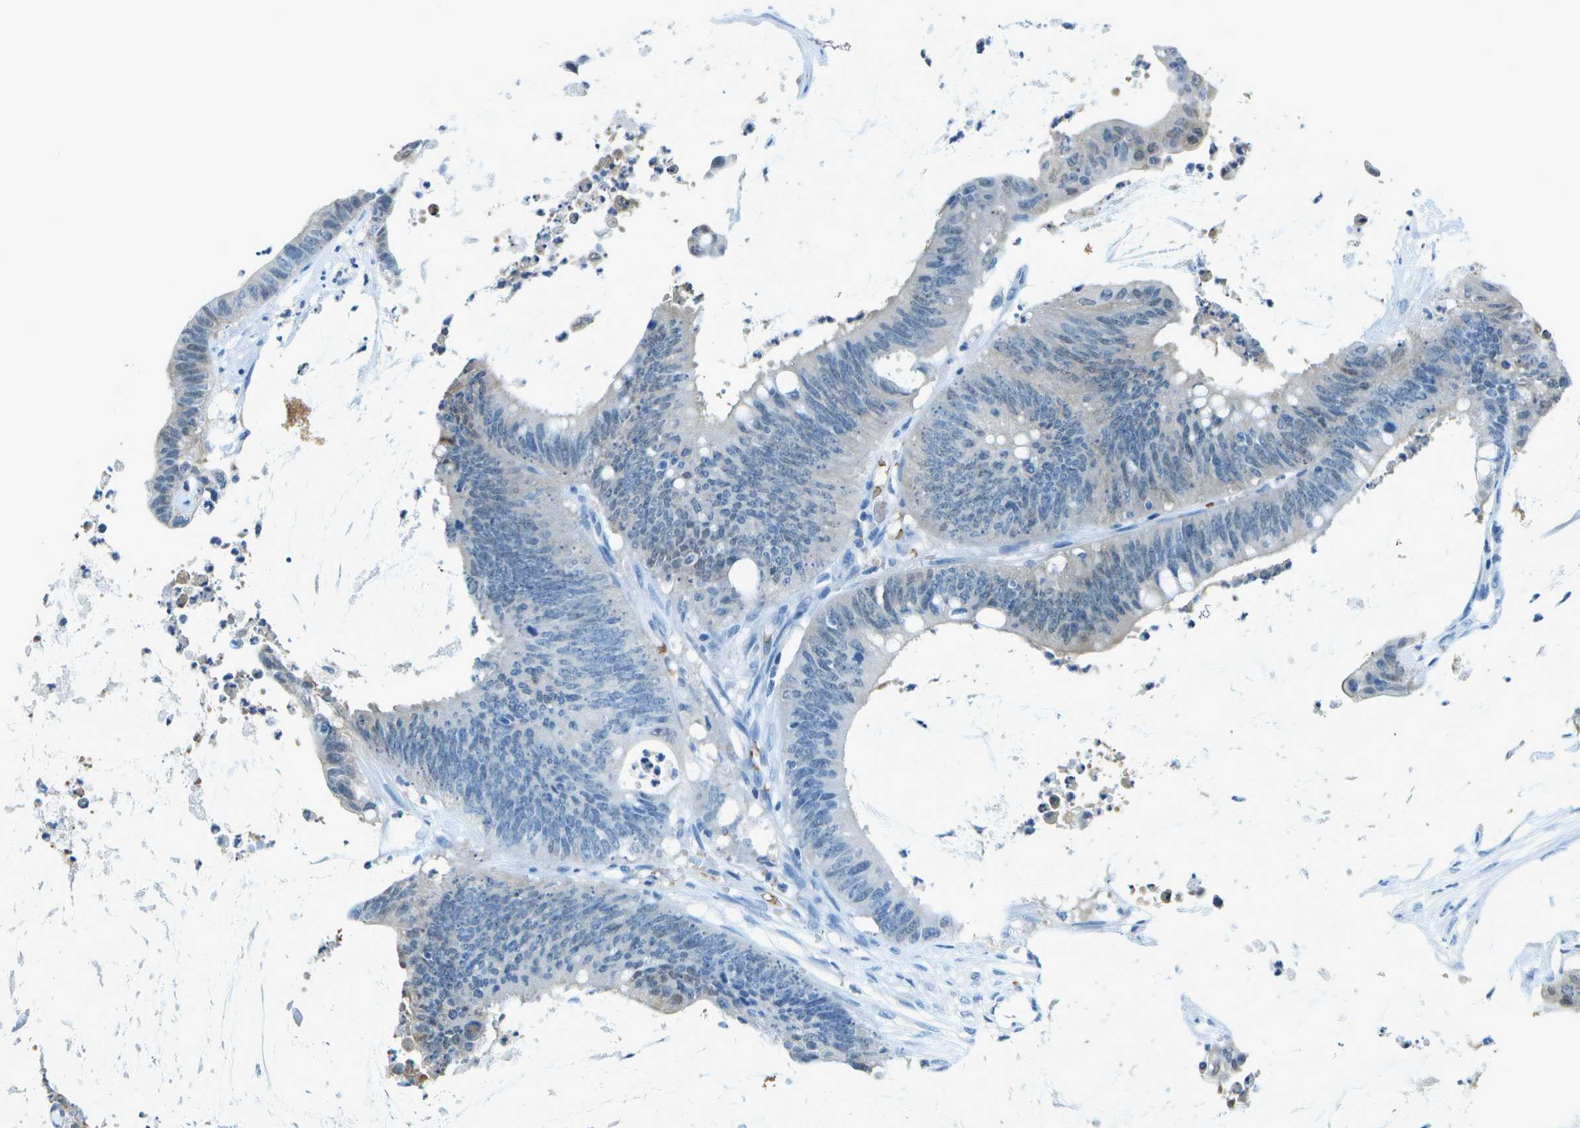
{"staining": {"intensity": "weak", "quantity": "<25%", "location": "nuclear"}, "tissue": "colorectal cancer", "cell_type": "Tumor cells", "image_type": "cancer", "snomed": [{"axis": "morphology", "description": "Adenocarcinoma, NOS"}, {"axis": "topography", "description": "Rectum"}], "caption": "Tumor cells show no significant expression in colorectal adenocarcinoma. Brightfield microscopy of immunohistochemistry stained with DAB (3,3'-diaminobenzidine) (brown) and hematoxylin (blue), captured at high magnification.", "gene": "ASL", "patient": {"sex": "female", "age": 66}}